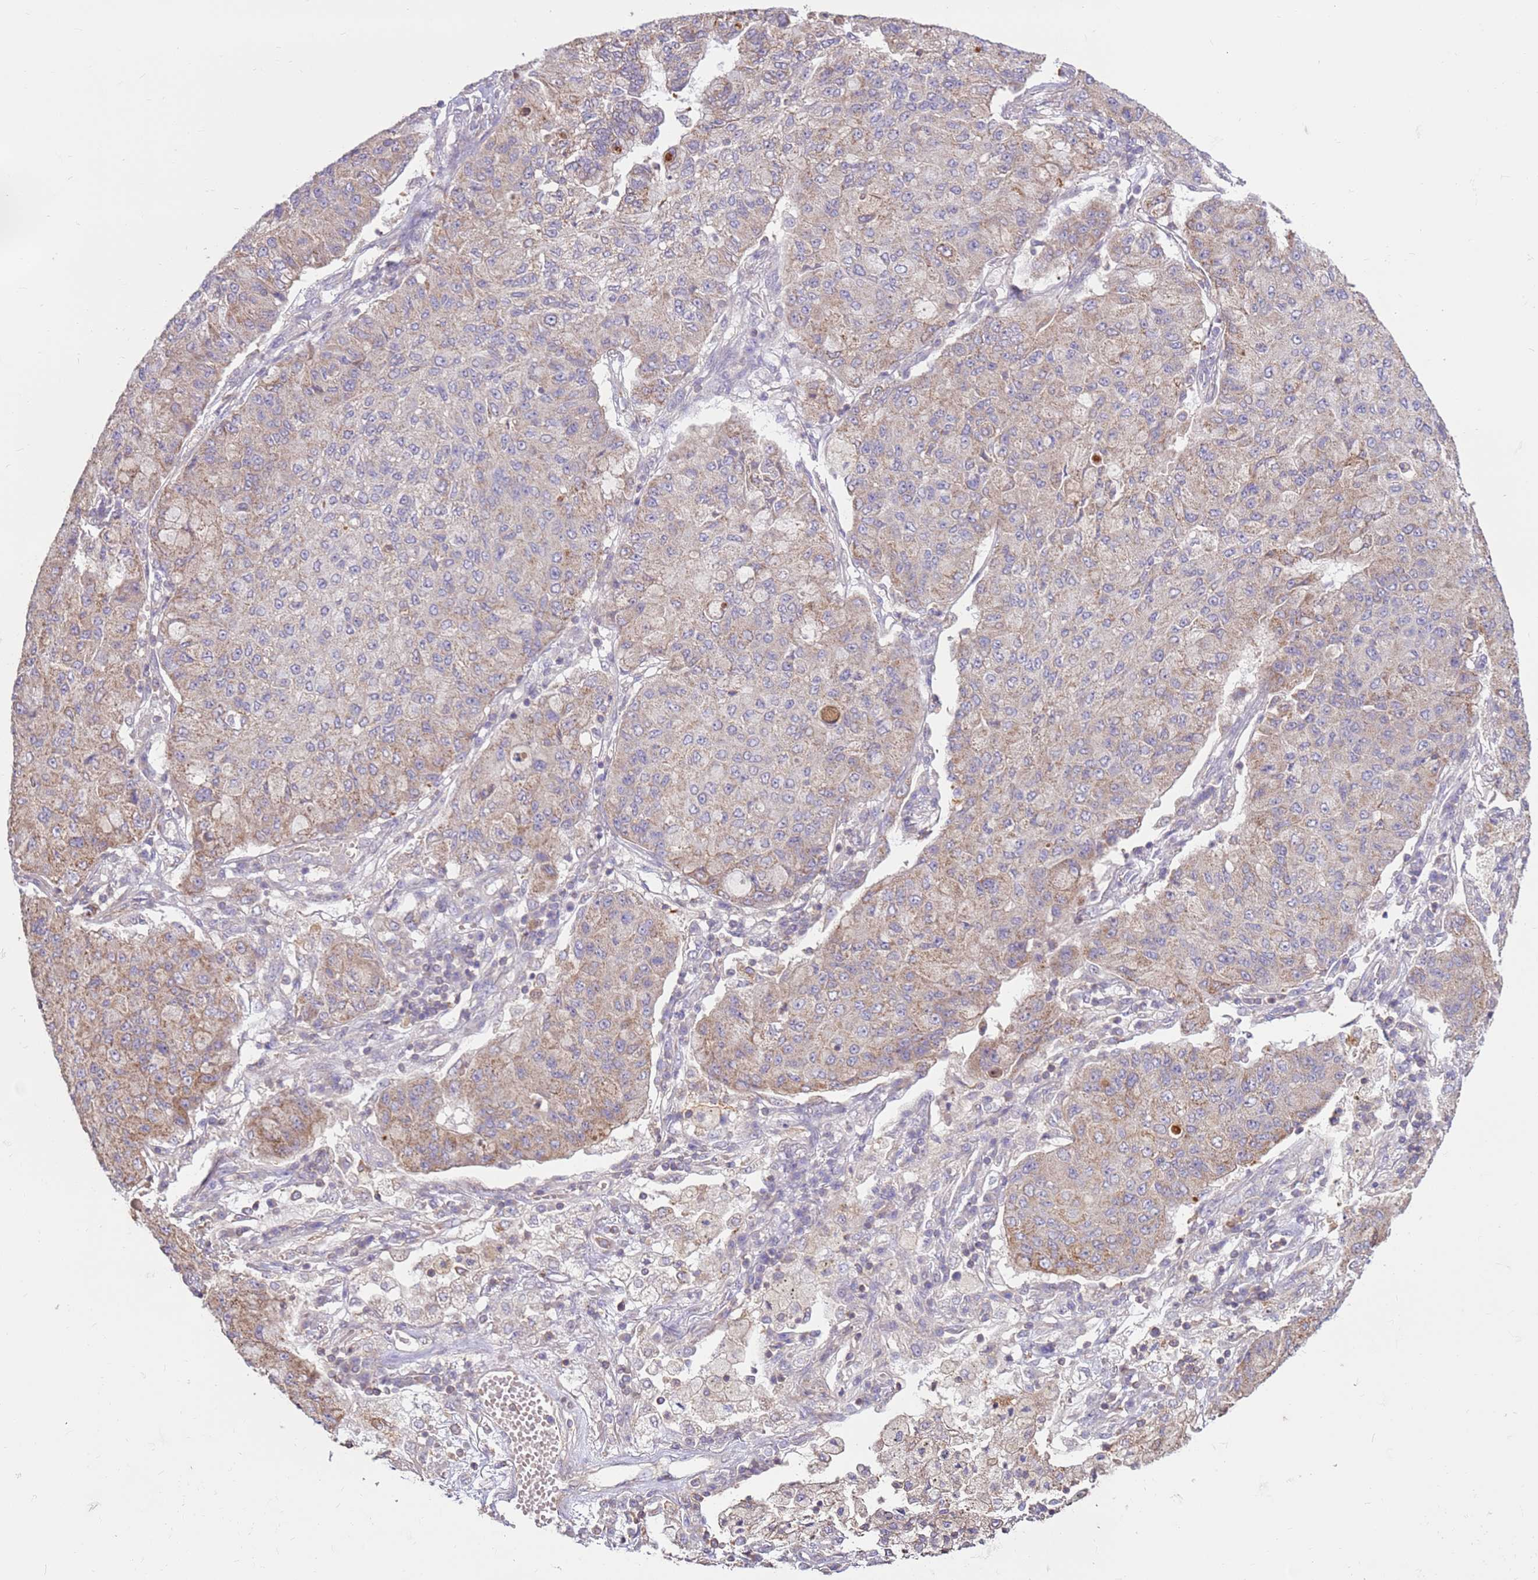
{"staining": {"intensity": "weak", "quantity": "<25%", "location": "cytoplasmic/membranous"}, "tissue": "lung cancer", "cell_type": "Tumor cells", "image_type": "cancer", "snomed": [{"axis": "morphology", "description": "Squamous cell carcinoma, NOS"}, {"axis": "topography", "description": "Lung"}], "caption": "Immunohistochemistry (IHC) histopathology image of human lung cancer (squamous cell carcinoma) stained for a protein (brown), which displays no staining in tumor cells.", "gene": "EVA1B", "patient": {"sex": "male", "age": 74}}